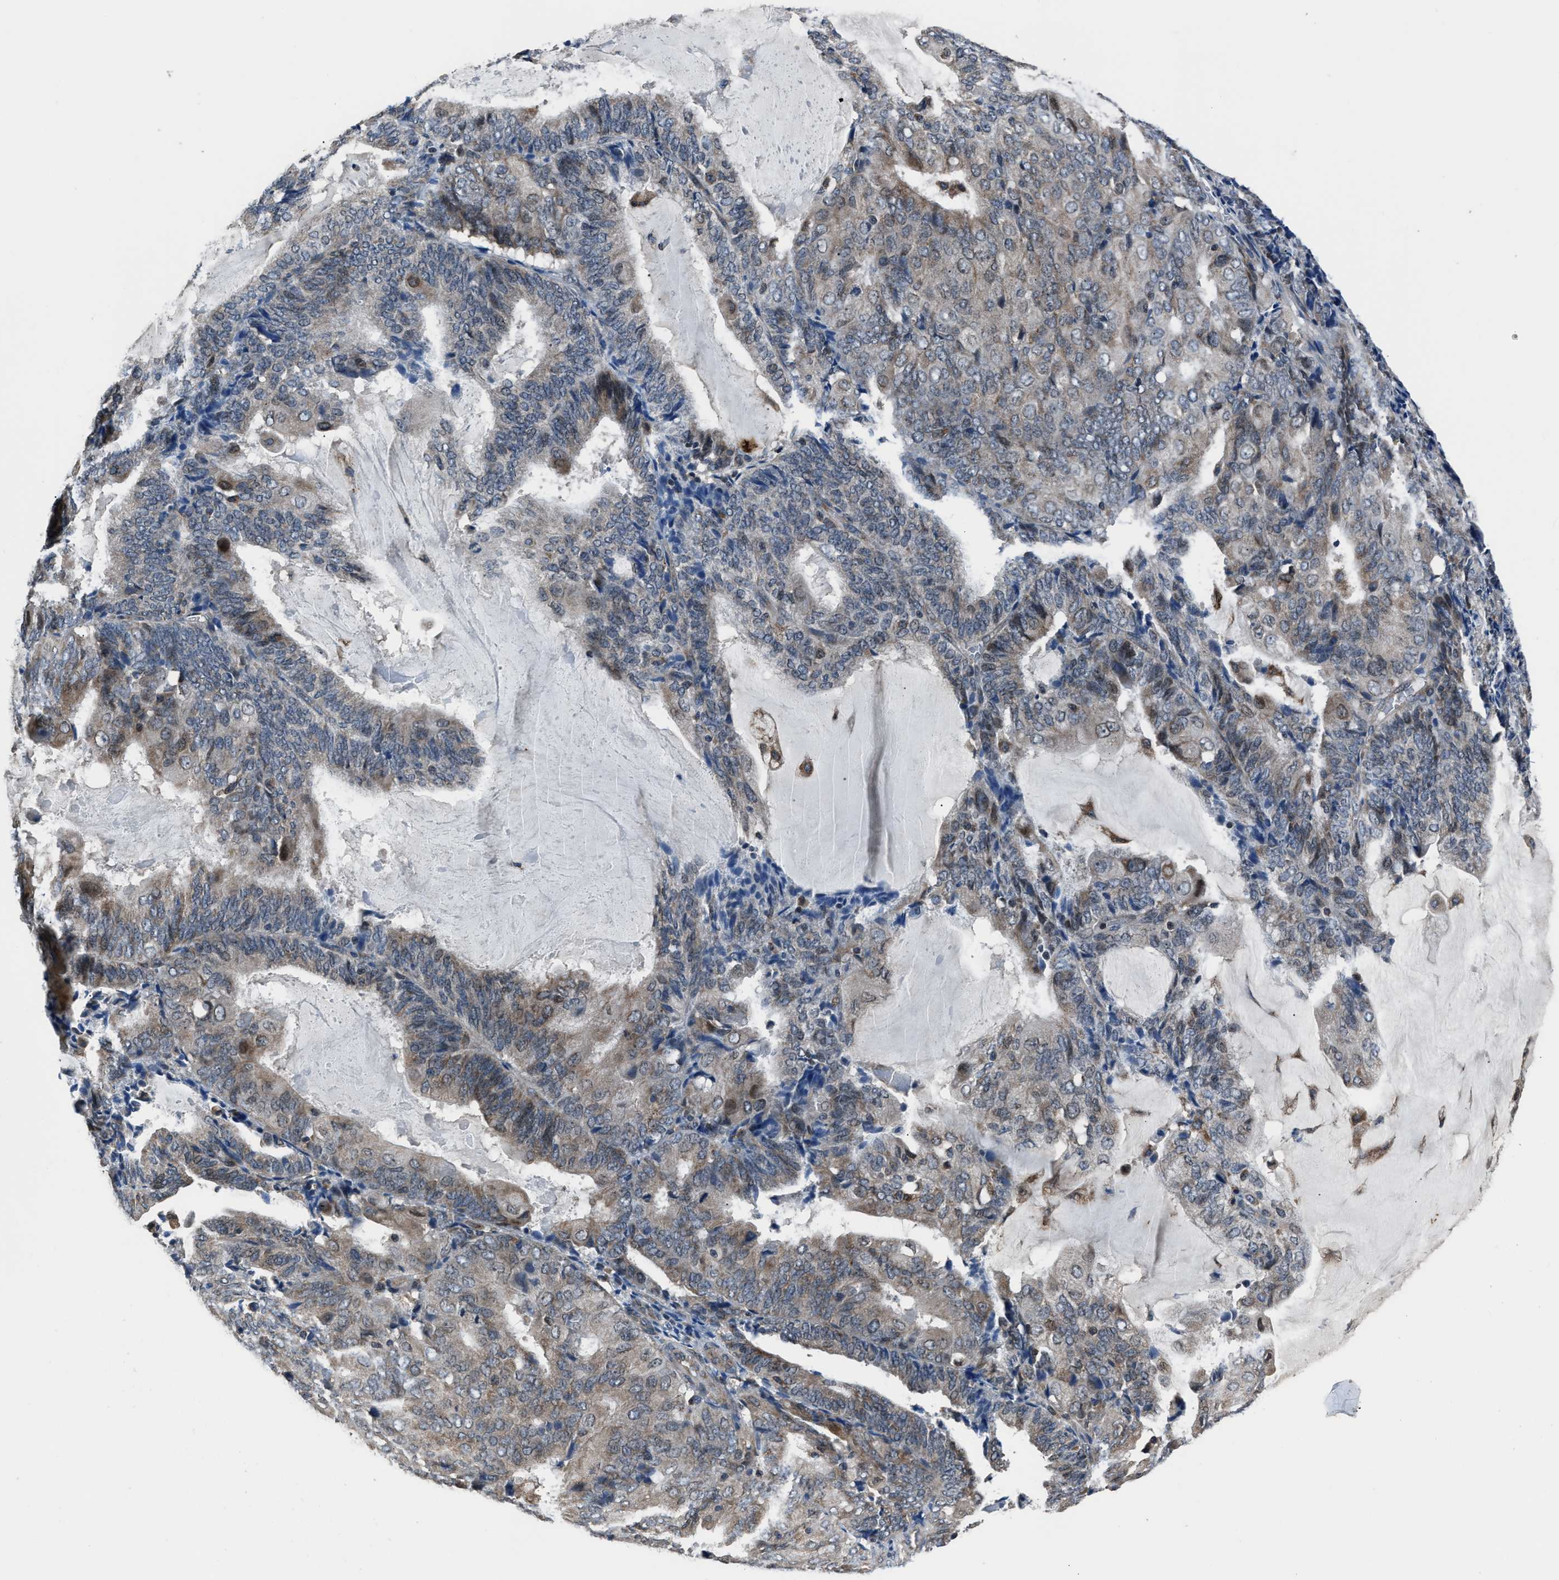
{"staining": {"intensity": "weak", "quantity": "25%-75%", "location": "cytoplasmic/membranous"}, "tissue": "endometrial cancer", "cell_type": "Tumor cells", "image_type": "cancer", "snomed": [{"axis": "morphology", "description": "Adenocarcinoma, NOS"}, {"axis": "topography", "description": "Endometrium"}], "caption": "Endometrial cancer stained for a protein (brown) displays weak cytoplasmic/membranous positive expression in about 25%-75% of tumor cells.", "gene": "TNRC18", "patient": {"sex": "female", "age": 81}}